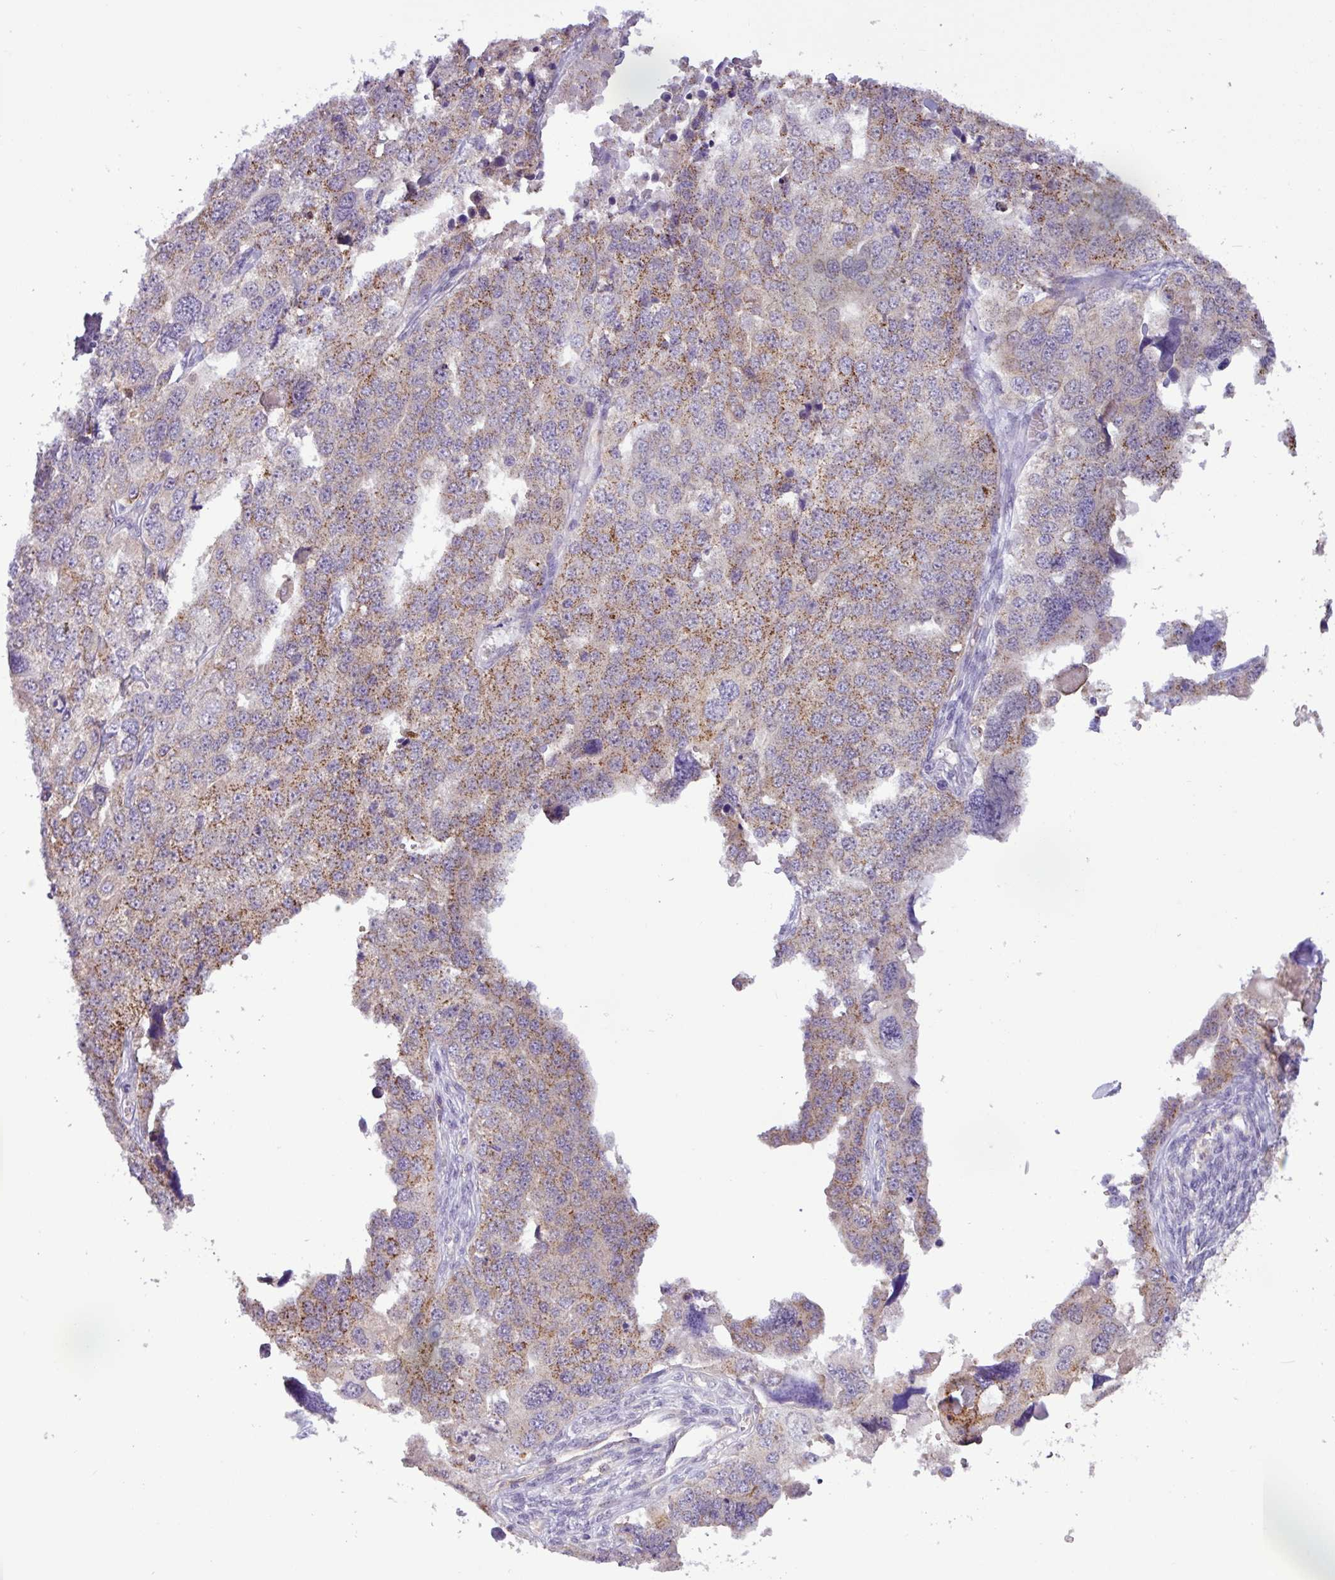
{"staining": {"intensity": "moderate", "quantity": "25%-75%", "location": "cytoplasmic/membranous"}, "tissue": "ovarian cancer", "cell_type": "Tumor cells", "image_type": "cancer", "snomed": [{"axis": "morphology", "description": "Cystadenocarcinoma, serous, NOS"}, {"axis": "topography", "description": "Ovary"}], "caption": "This is a histology image of immunohistochemistry staining of ovarian cancer (serous cystadenocarcinoma), which shows moderate positivity in the cytoplasmic/membranous of tumor cells.", "gene": "TONSL", "patient": {"sex": "female", "age": 76}}